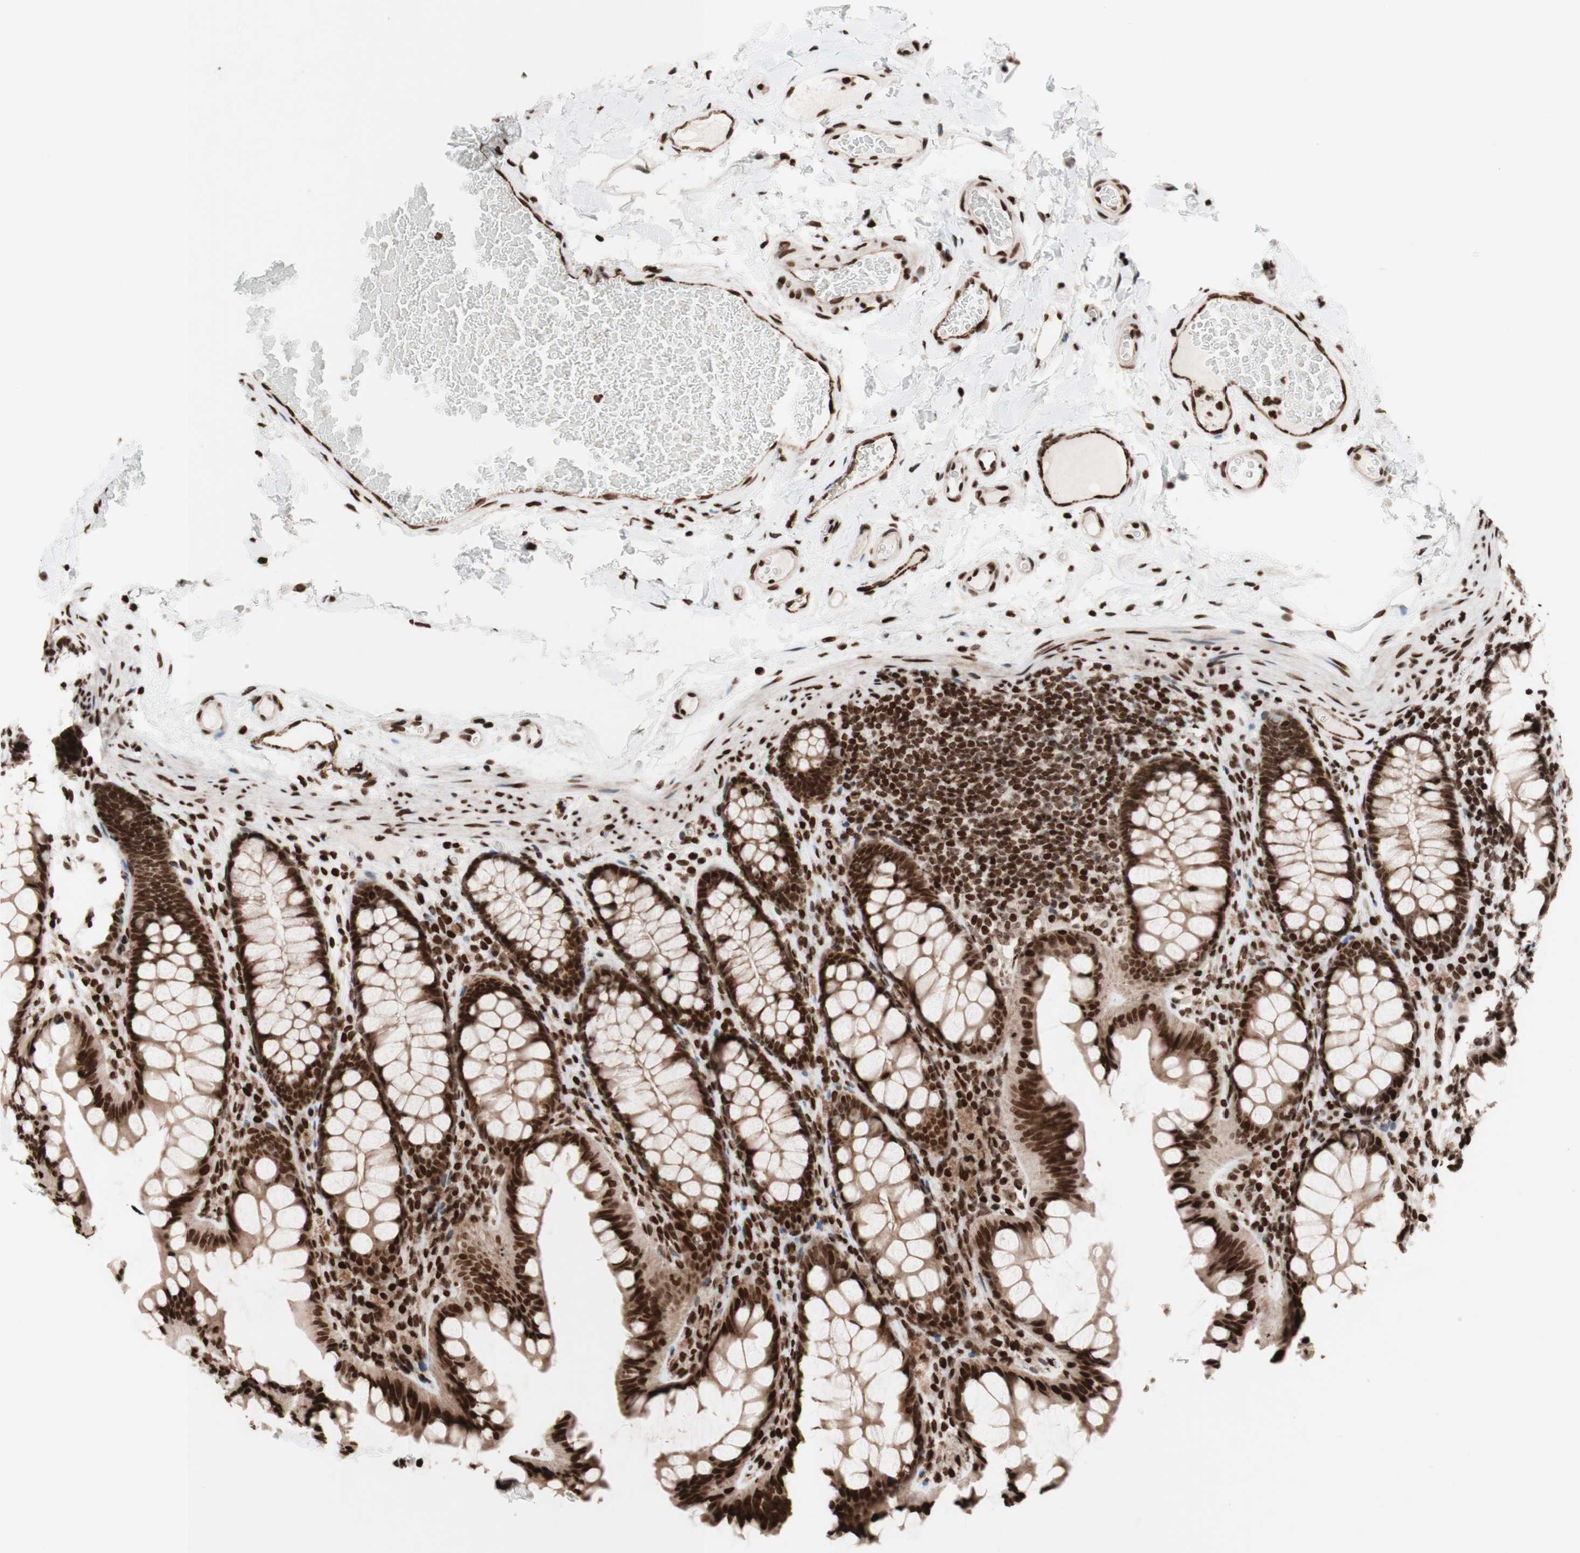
{"staining": {"intensity": "strong", "quantity": ">75%", "location": "cytoplasmic/membranous,nuclear"}, "tissue": "colon", "cell_type": "Endothelial cells", "image_type": "normal", "snomed": [{"axis": "morphology", "description": "Normal tissue, NOS"}, {"axis": "topography", "description": "Colon"}], "caption": "Brown immunohistochemical staining in normal human colon exhibits strong cytoplasmic/membranous,nuclear expression in approximately >75% of endothelial cells.", "gene": "NCAPD2", "patient": {"sex": "female", "age": 55}}